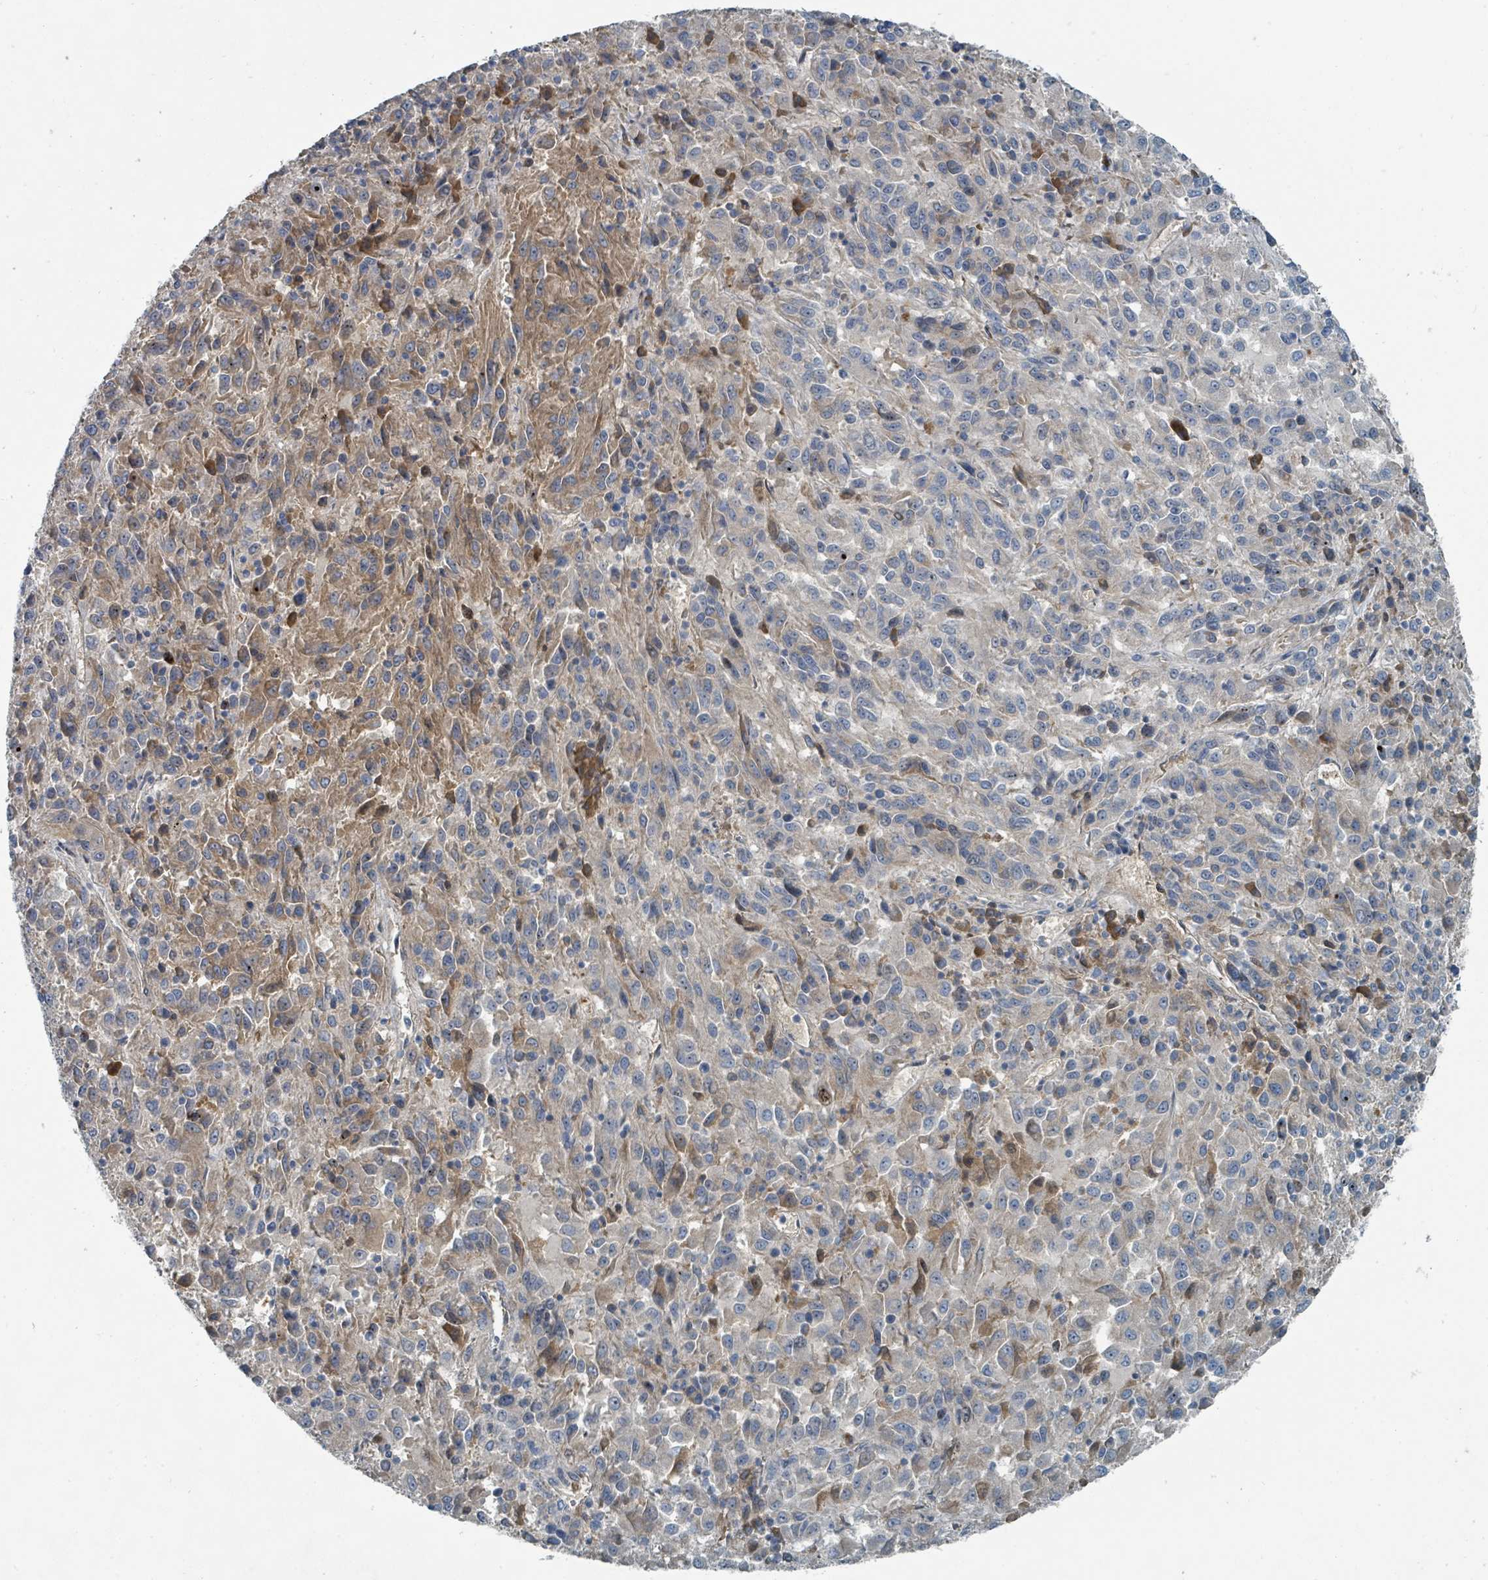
{"staining": {"intensity": "moderate", "quantity": "<25%", "location": "cytoplasmic/membranous"}, "tissue": "melanoma", "cell_type": "Tumor cells", "image_type": "cancer", "snomed": [{"axis": "morphology", "description": "Malignant melanoma, Metastatic site"}, {"axis": "topography", "description": "Lung"}], "caption": "A high-resolution histopathology image shows immunohistochemistry staining of melanoma, which exhibits moderate cytoplasmic/membranous positivity in about <25% of tumor cells.", "gene": "SLC44A5", "patient": {"sex": "male", "age": 64}}